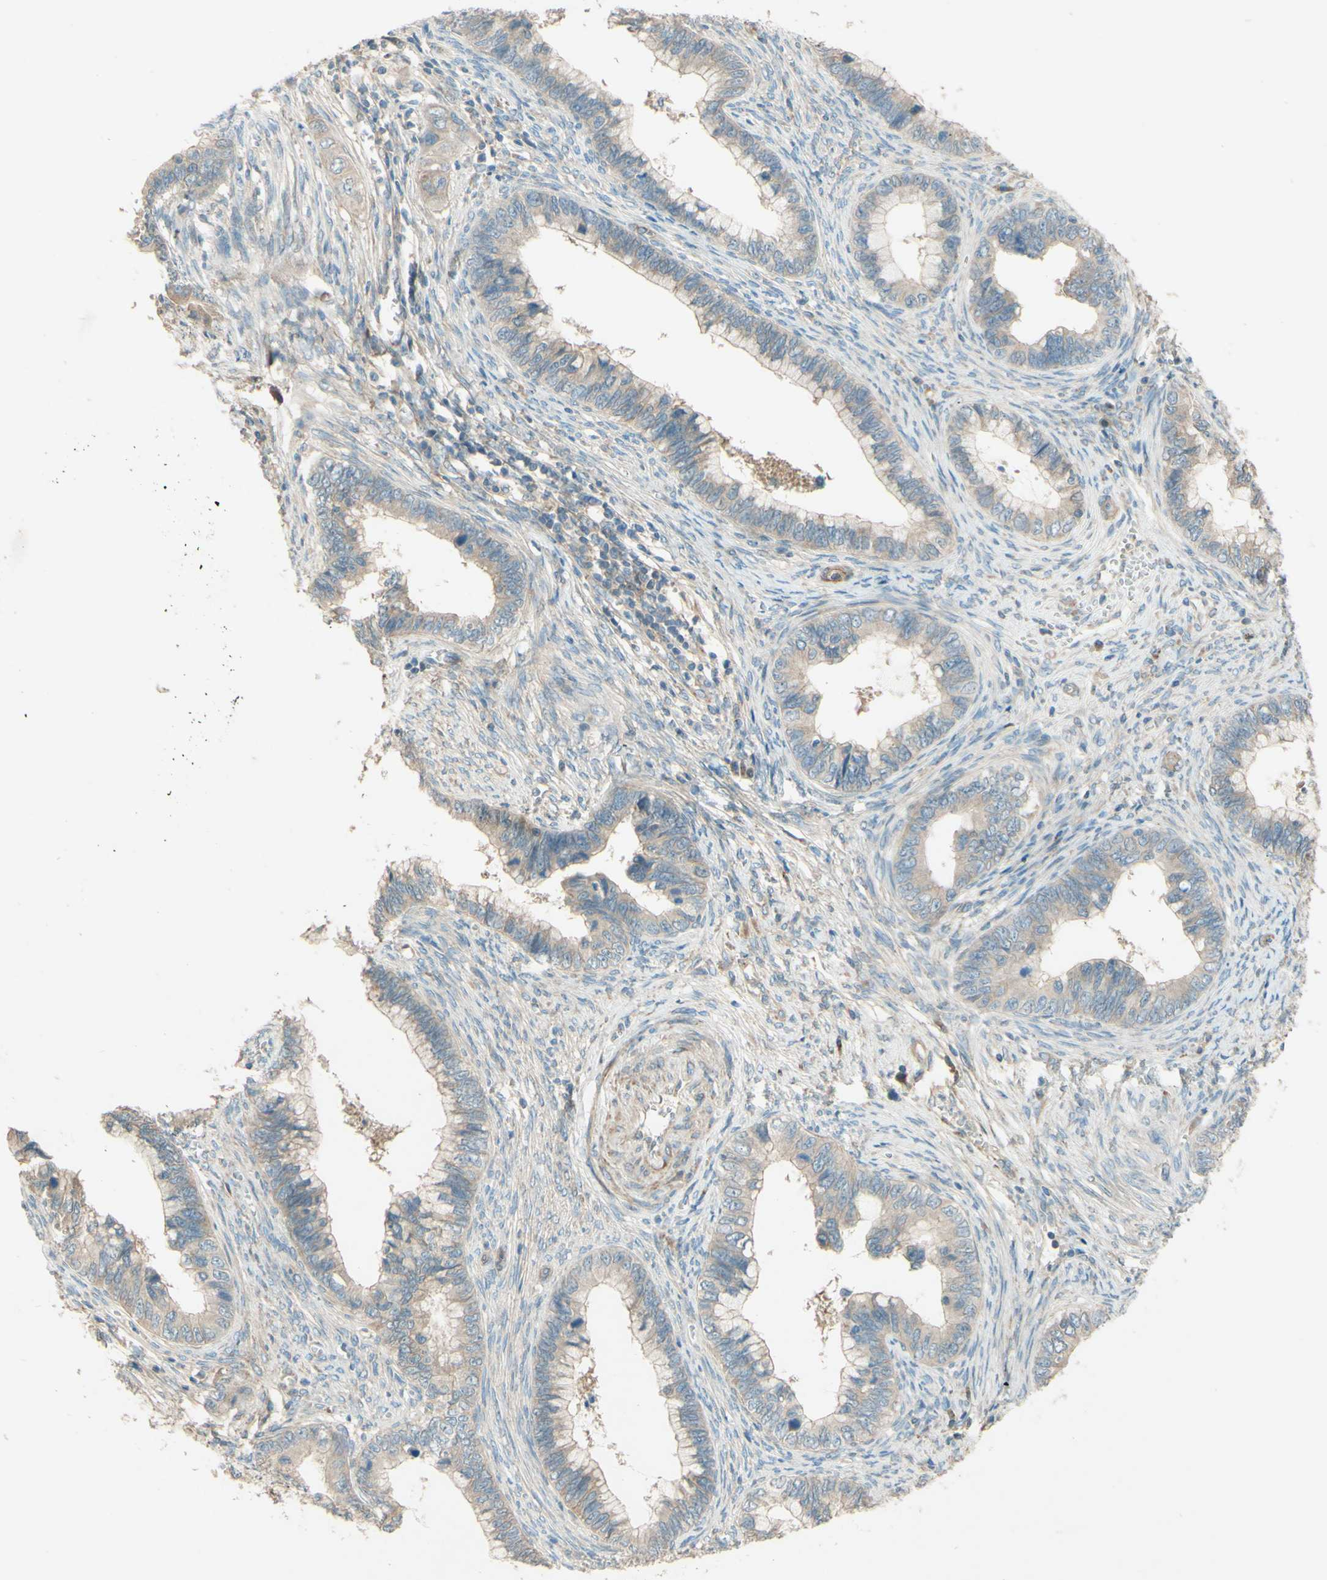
{"staining": {"intensity": "weak", "quantity": ">75%", "location": "cytoplasmic/membranous"}, "tissue": "cervical cancer", "cell_type": "Tumor cells", "image_type": "cancer", "snomed": [{"axis": "morphology", "description": "Adenocarcinoma, NOS"}, {"axis": "topography", "description": "Cervix"}], "caption": "A brown stain labels weak cytoplasmic/membranous positivity of a protein in cervical adenocarcinoma tumor cells.", "gene": "ADAM17", "patient": {"sex": "female", "age": 44}}